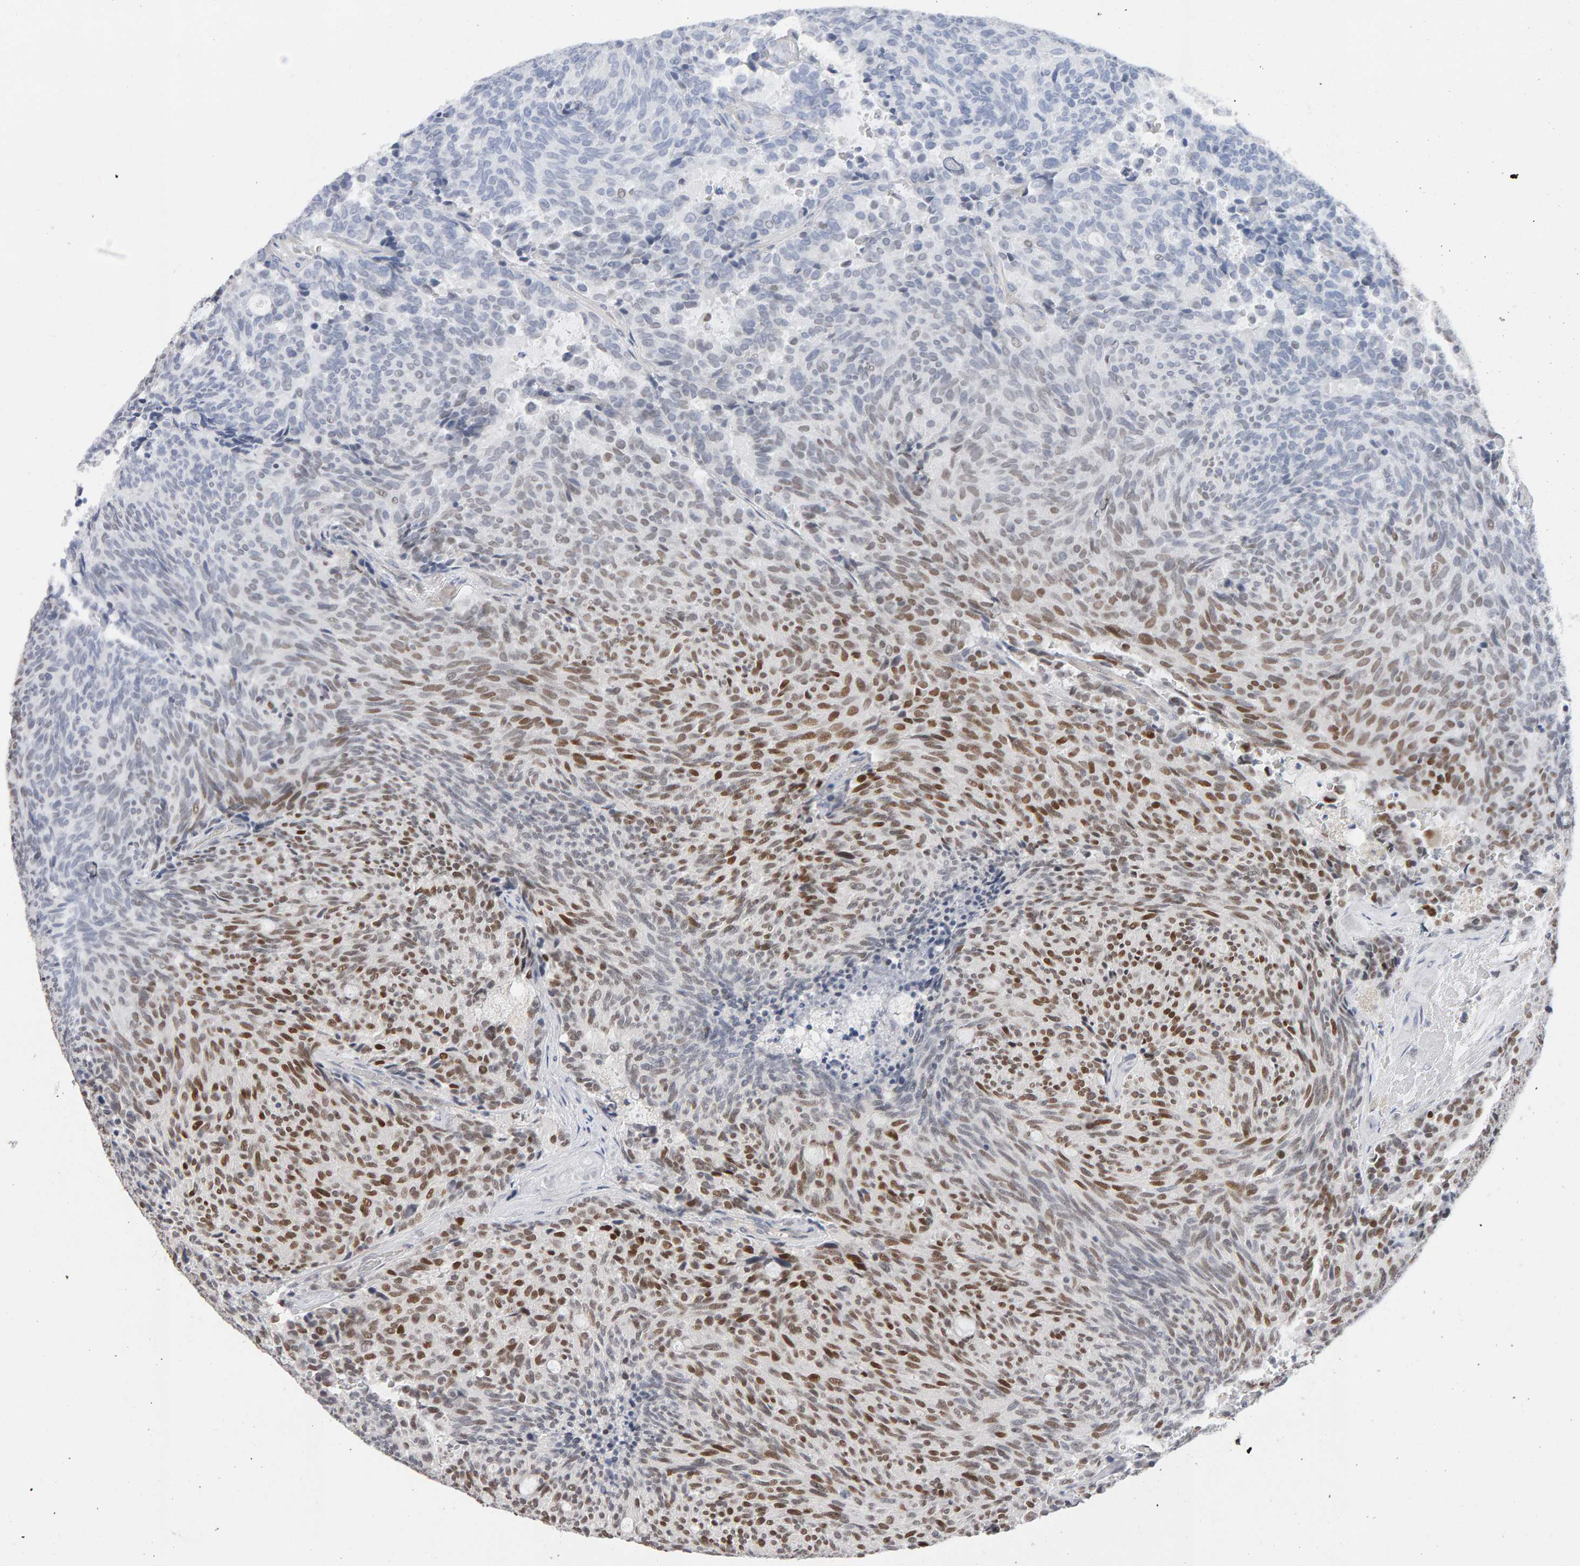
{"staining": {"intensity": "moderate", "quantity": "25%-75%", "location": "nuclear"}, "tissue": "carcinoid", "cell_type": "Tumor cells", "image_type": "cancer", "snomed": [{"axis": "morphology", "description": "Carcinoid, malignant, NOS"}, {"axis": "topography", "description": "Pancreas"}], "caption": "Immunohistochemistry (IHC) image of human carcinoid stained for a protein (brown), which demonstrates medium levels of moderate nuclear positivity in about 25%-75% of tumor cells.", "gene": "HNF4A", "patient": {"sex": "female", "age": 54}}